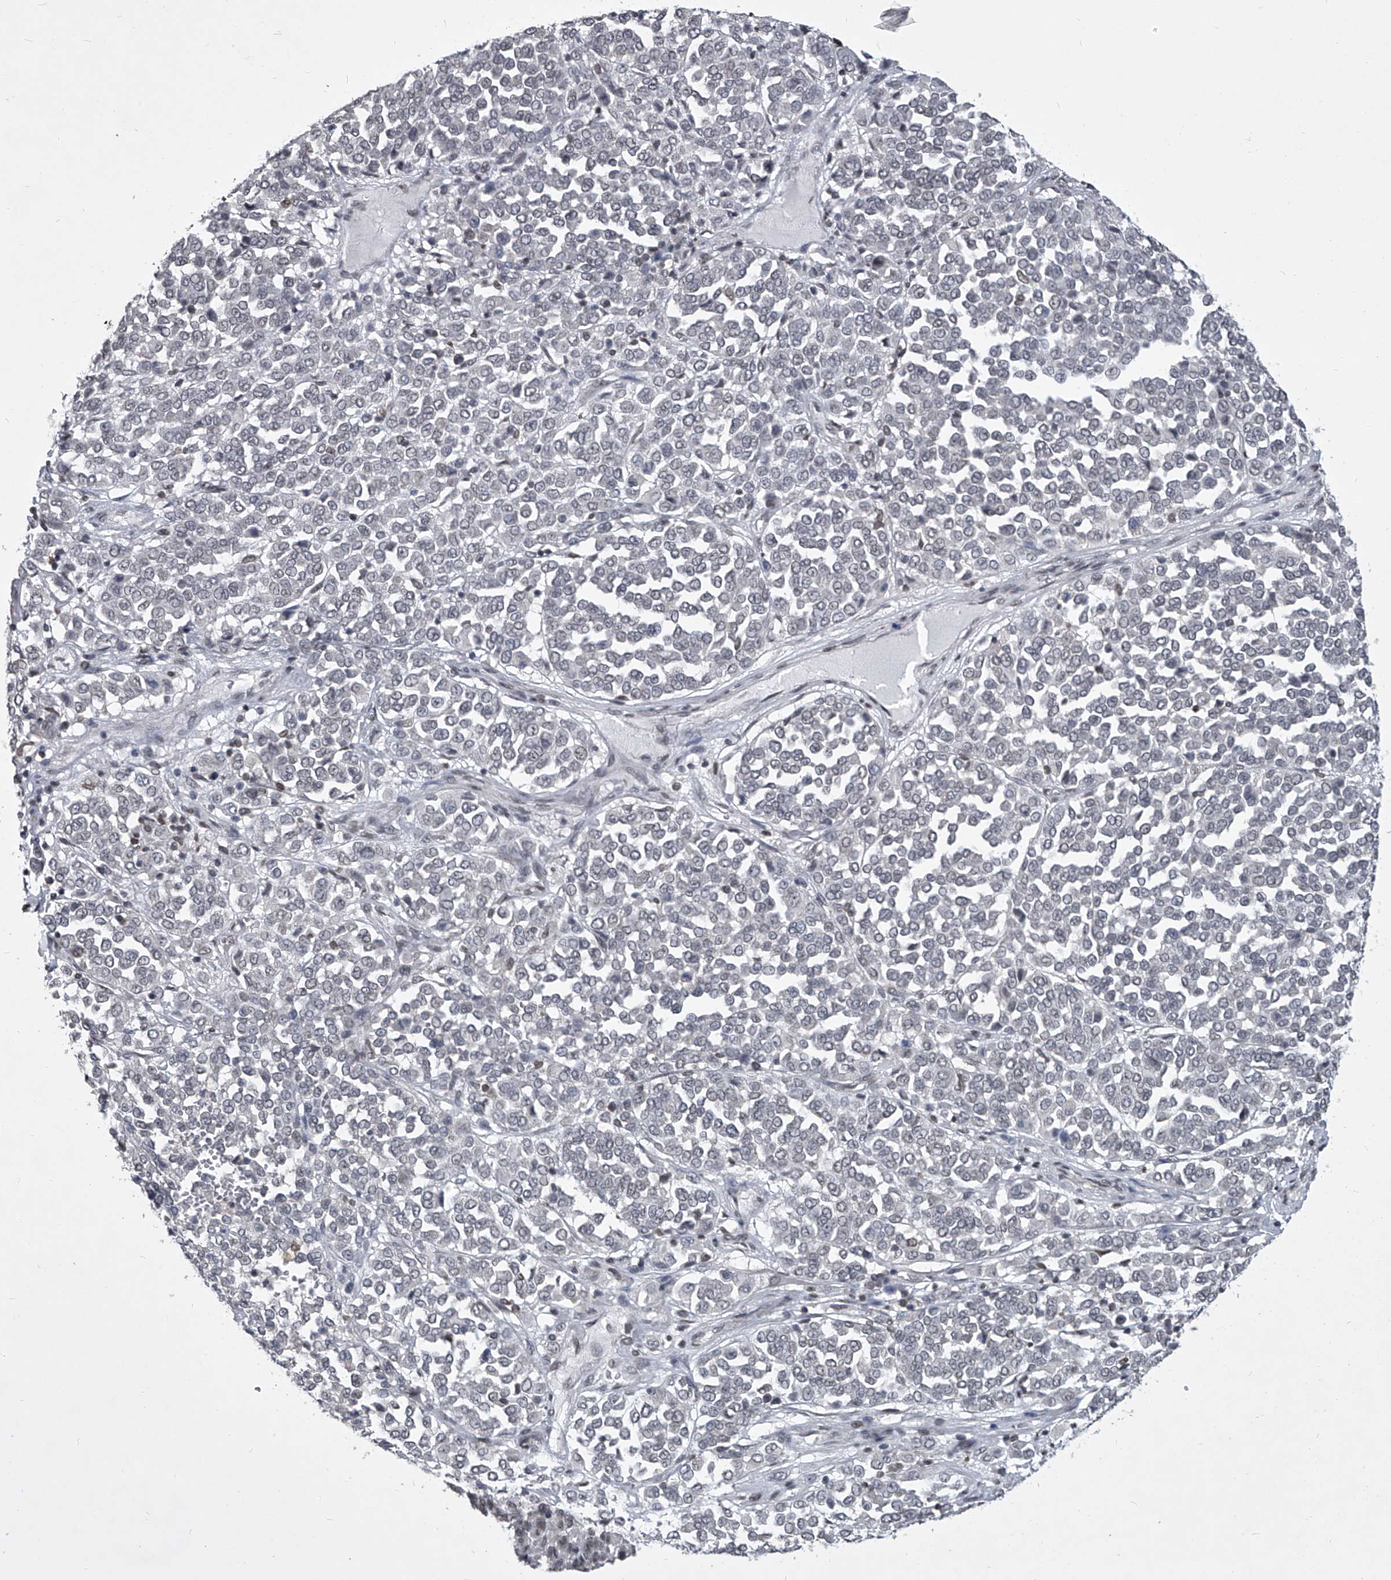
{"staining": {"intensity": "negative", "quantity": "none", "location": "none"}, "tissue": "melanoma", "cell_type": "Tumor cells", "image_type": "cancer", "snomed": [{"axis": "morphology", "description": "Malignant melanoma, Metastatic site"}, {"axis": "topography", "description": "Pancreas"}], "caption": "DAB (3,3'-diaminobenzidine) immunohistochemical staining of melanoma reveals no significant positivity in tumor cells.", "gene": "PPIL4", "patient": {"sex": "female", "age": 30}}